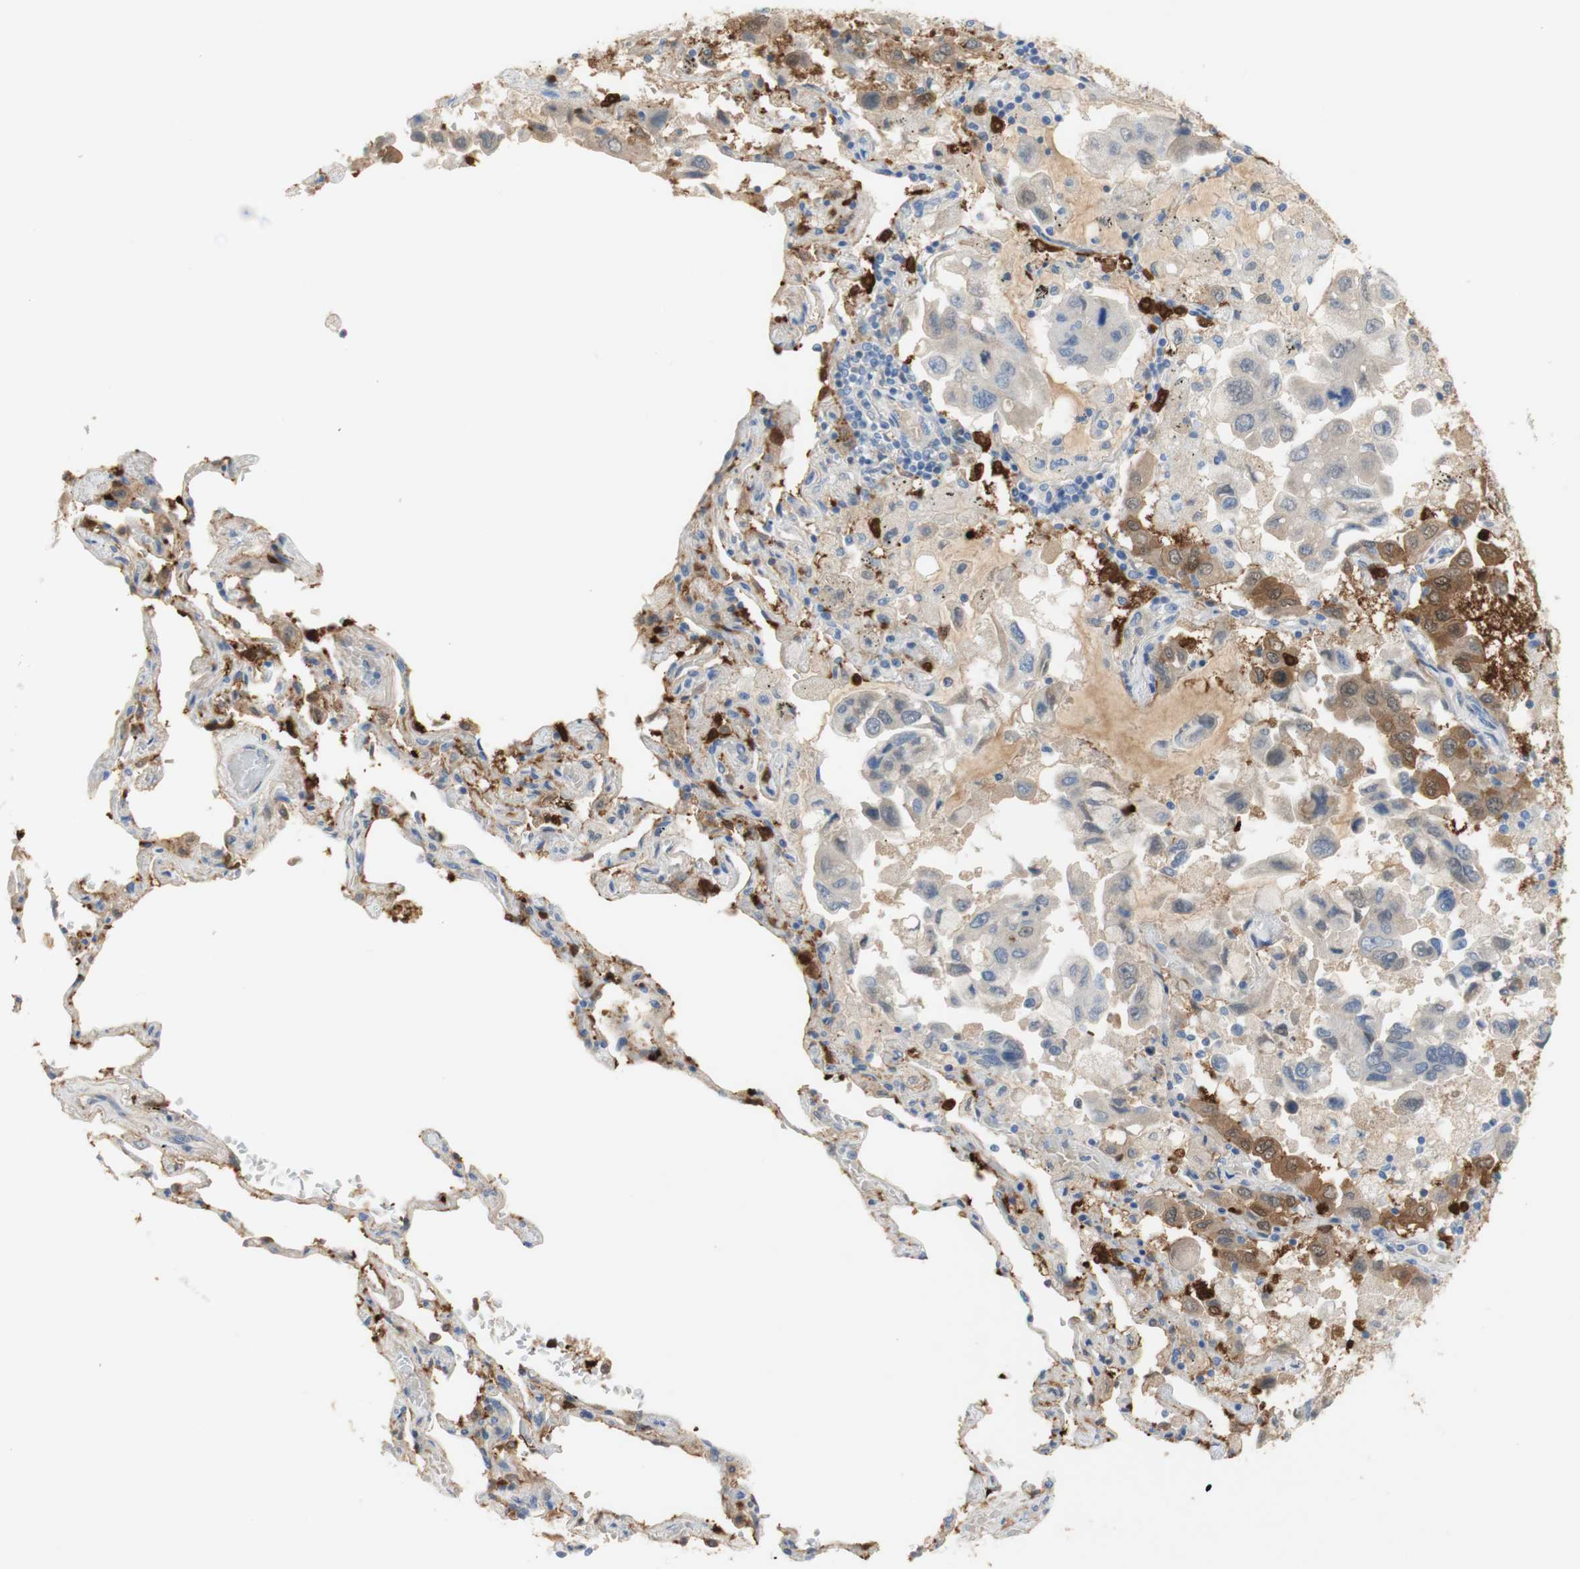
{"staining": {"intensity": "strong", "quantity": "25%-75%", "location": "cytoplasmic/membranous,nuclear"}, "tissue": "lung cancer", "cell_type": "Tumor cells", "image_type": "cancer", "snomed": [{"axis": "morphology", "description": "Adenocarcinoma, NOS"}, {"axis": "topography", "description": "Lung"}], "caption": "Lung cancer (adenocarcinoma) was stained to show a protein in brown. There is high levels of strong cytoplasmic/membranous and nuclear expression in approximately 25%-75% of tumor cells.", "gene": "SELENBP1", "patient": {"sex": "male", "age": 64}}